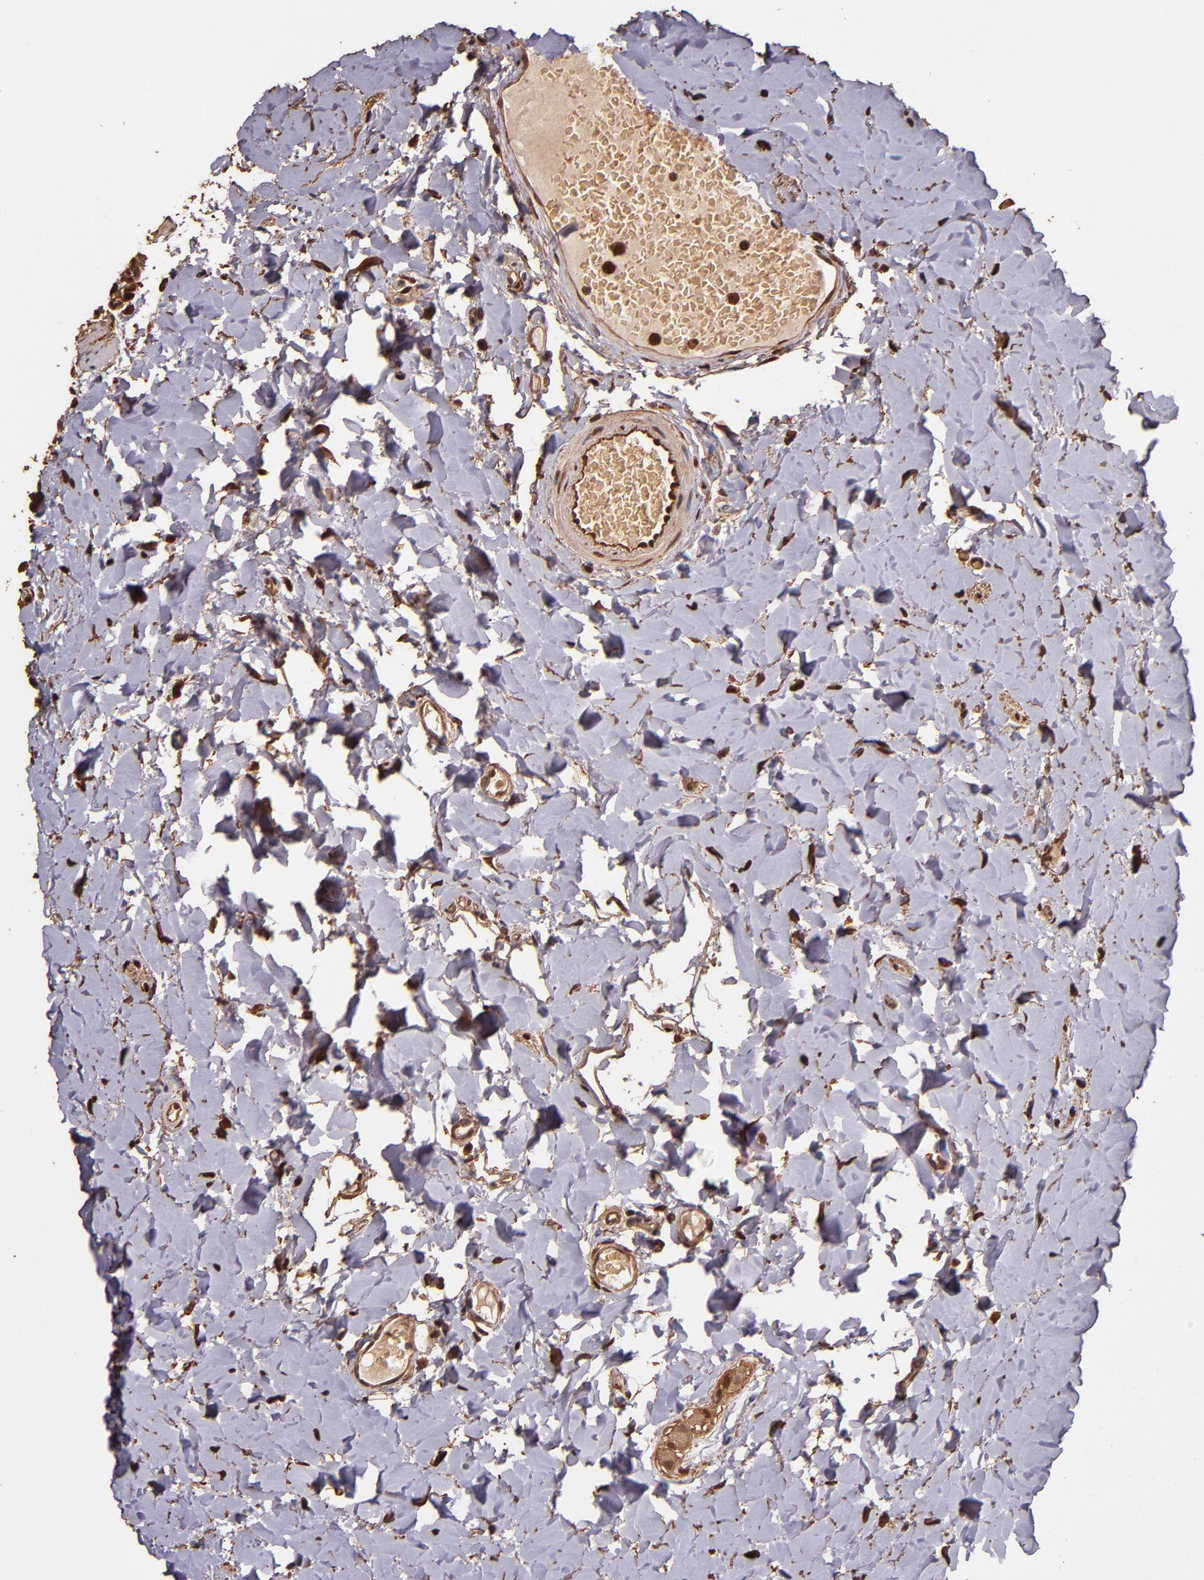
{"staining": {"intensity": "moderate", "quantity": ">75%", "location": "cytoplasmic/membranous,nuclear"}, "tissue": "colon", "cell_type": "Endothelial cells", "image_type": "normal", "snomed": [{"axis": "morphology", "description": "Normal tissue, NOS"}, {"axis": "topography", "description": "Smooth muscle"}, {"axis": "topography", "description": "Colon"}], "caption": "Protein expression analysis of unremarkable colon displays moderate cytoplasmic/membranous,nuclear positivity in about >75% of endothelial cells.", "gene": "S100A6", "patient": {"sex": "male", "age": 67}}